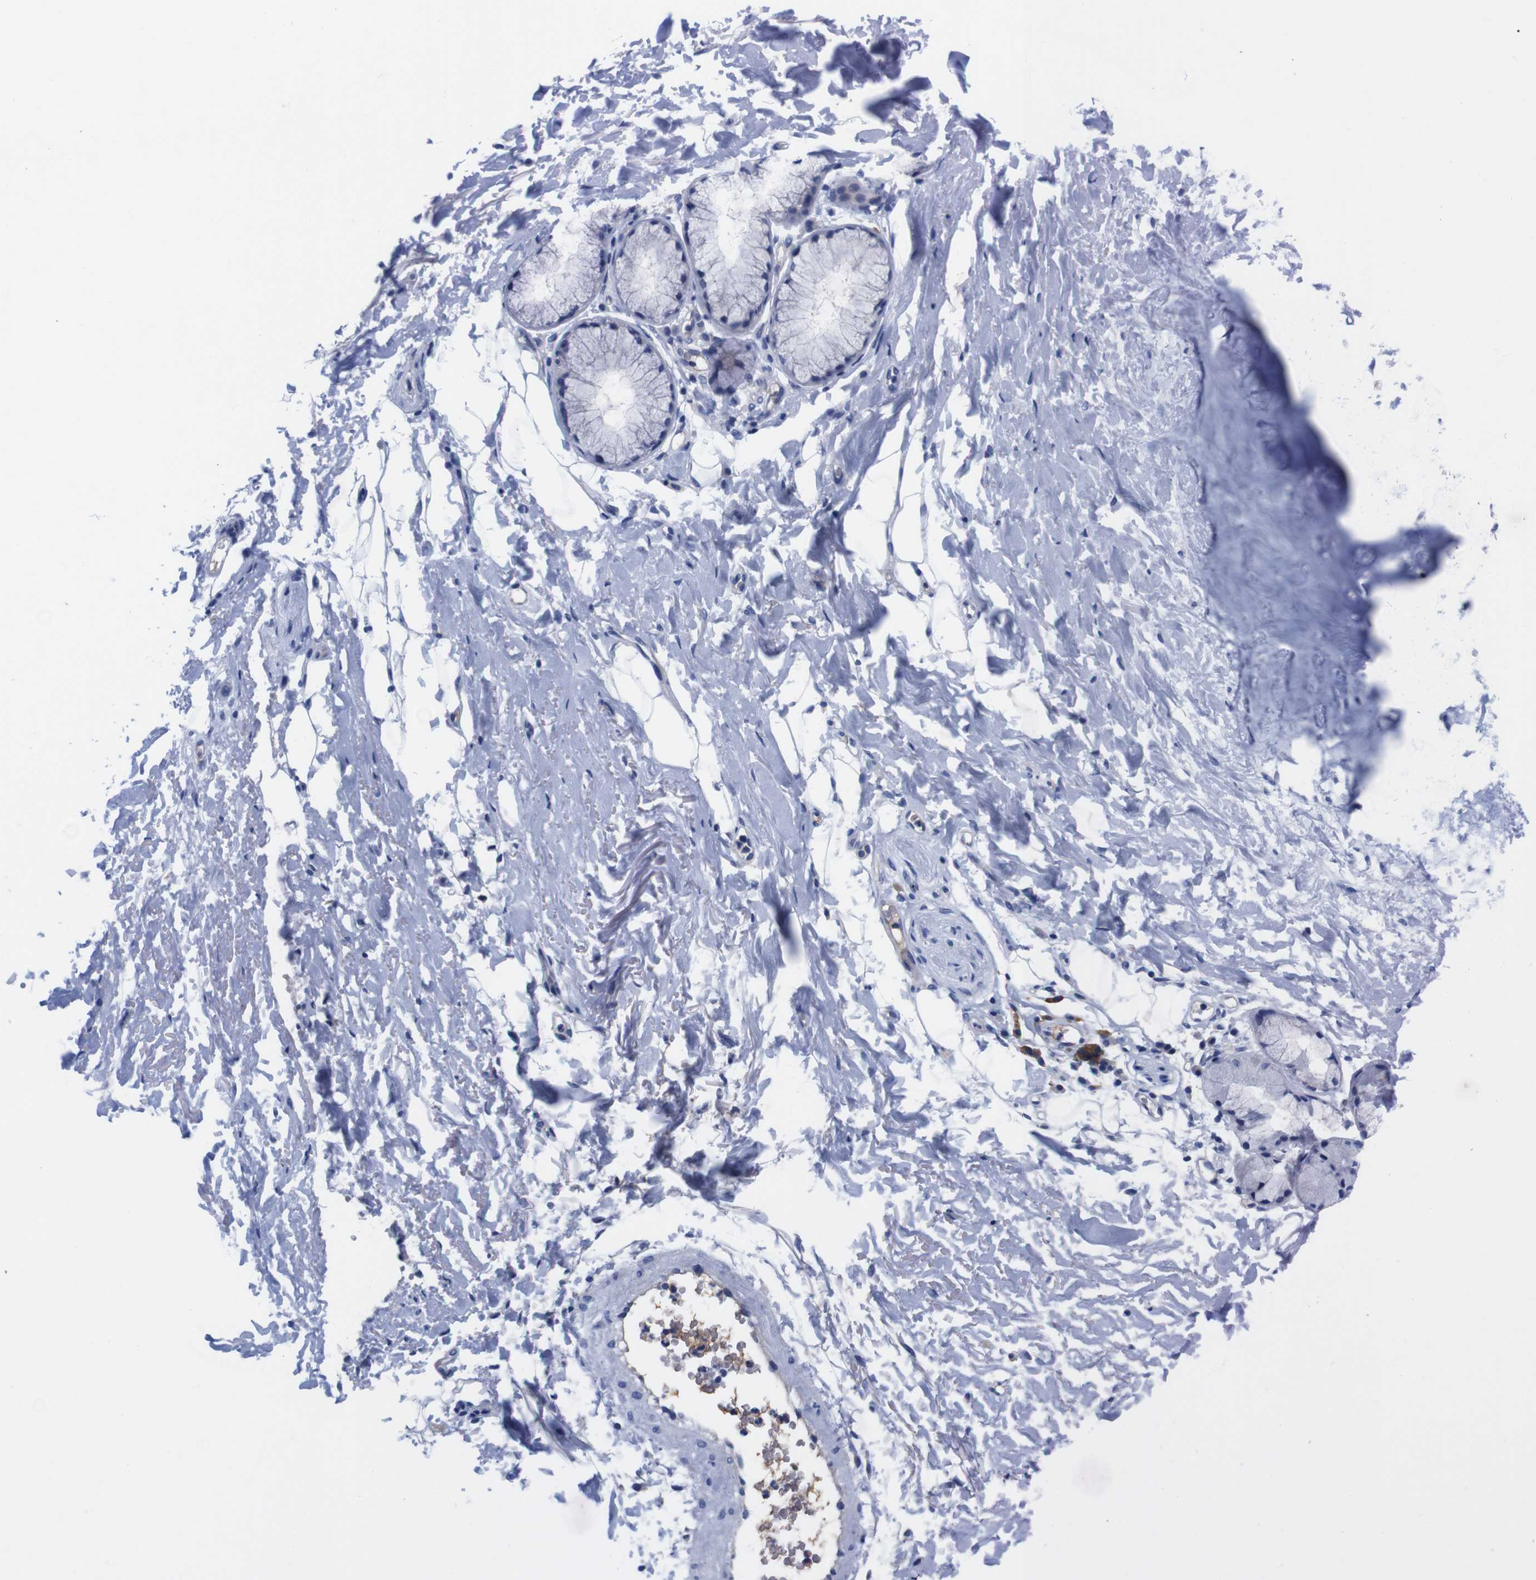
{"staining": {"intensity": "negative", "quantity": "none", "location": "none"}, "tissue": "adipose tissue", "cell_type": "Adipocytes", "image_type": "normal", "snomed": [{"axis": "morphology", "description": "Normal tissue, NOS"}, {"axis": "topography", "description": "Cartilage tissue"}, {"axis": "topography", "description": "Bronchus"}], "caption": "IHC photomicrograph of unremarkable adipose tissue: adipose tissue stained with DAB (3,3'-diaminobenzidine) displays no significant protein positivity in adipocytes. (Brightfield microscopy of DAB IHC at high magnification).", "gene": "FAM210A", "patient": {"sex": "female", "age": 73}}